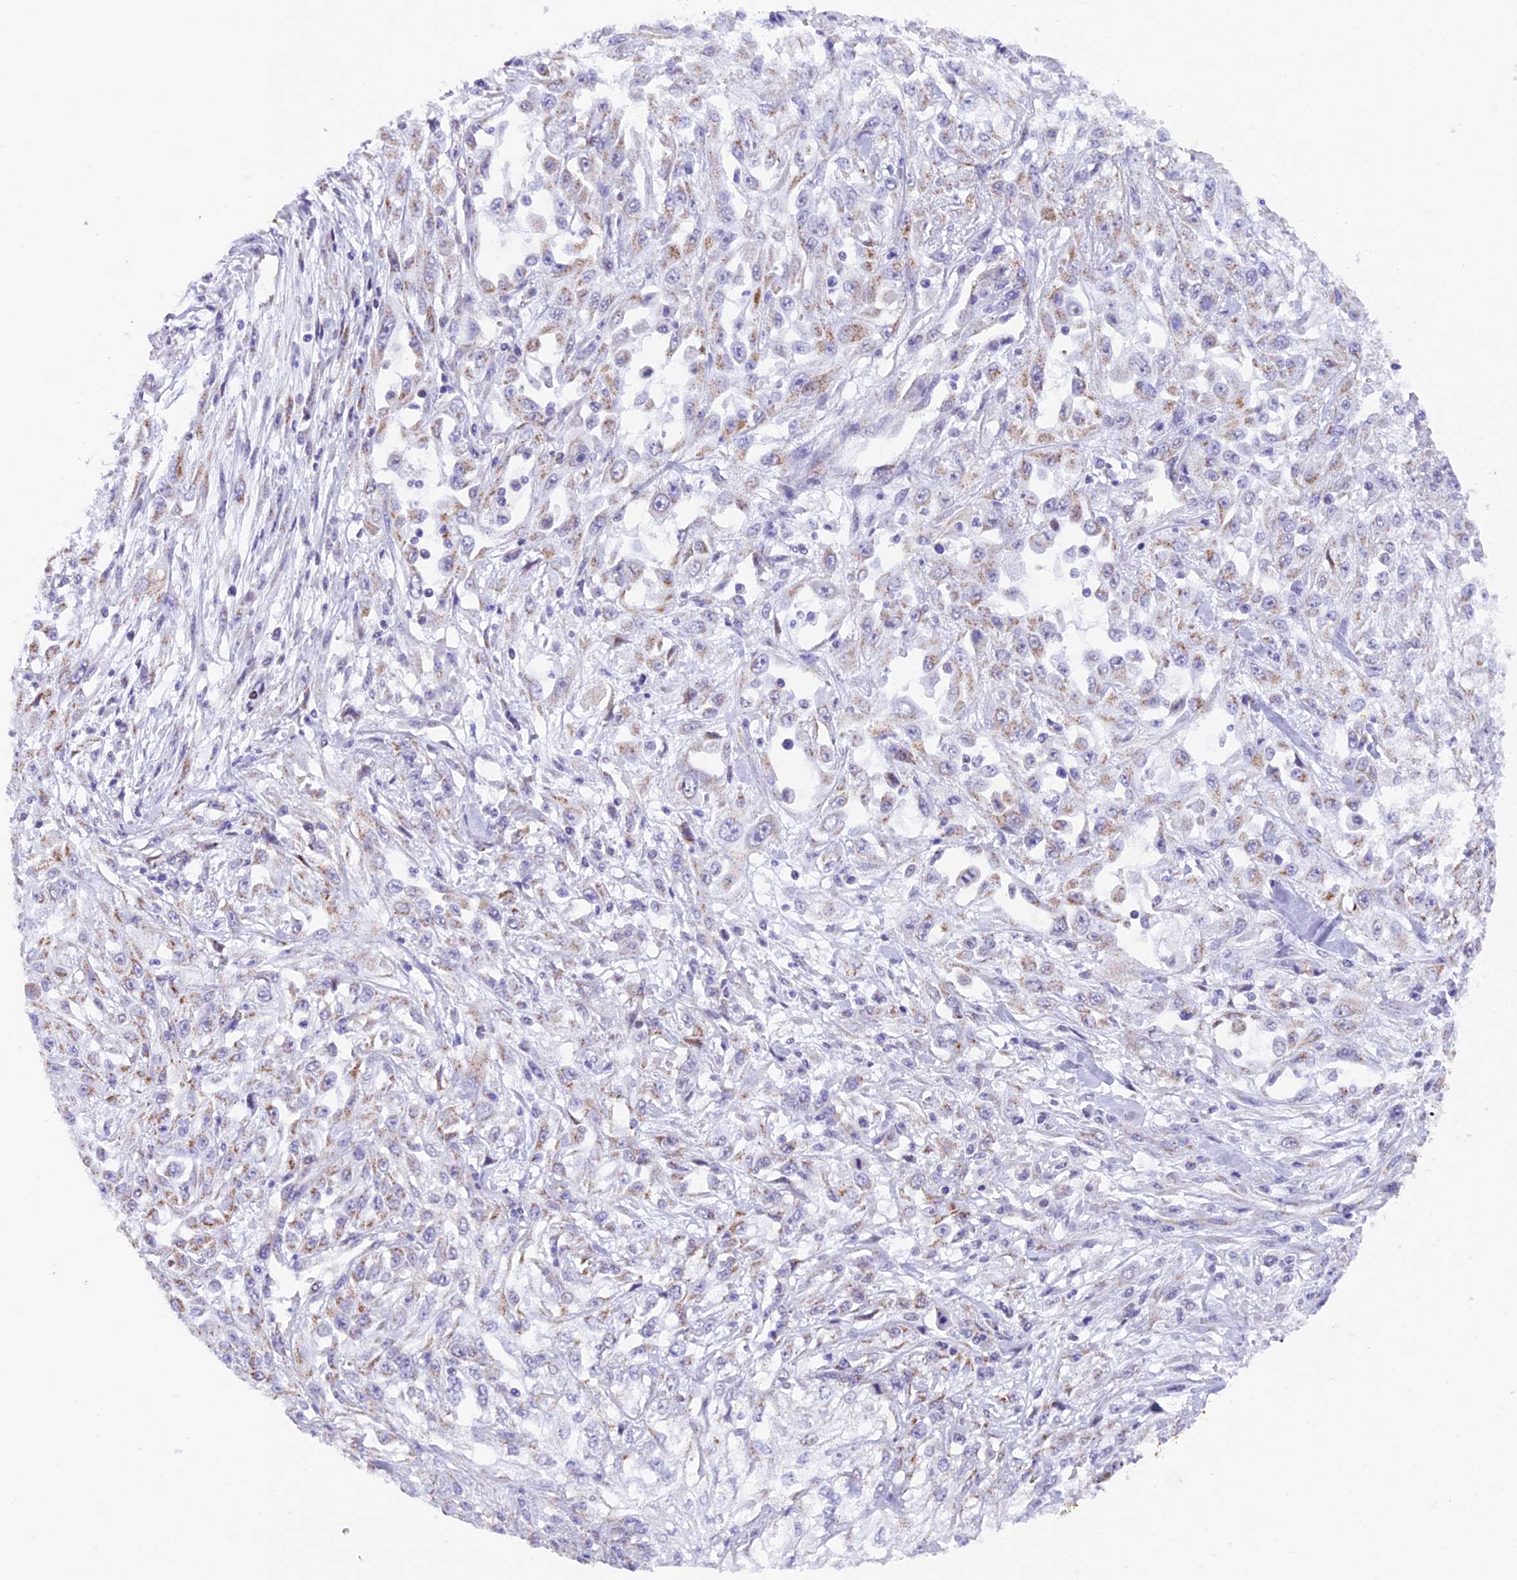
{"staining": {"intensity": "moderate", "quantity": "25%-75%", "location": "cytoplasmic/membranous"}, "tissue": "skin cancer", "cell_type": "Tumor cells", "image_type": "cancer", "snomed": [{"axis": "morphology", "description": "Squamous cell carcinoma, NOS"}, {"axis": "morphology", "description": "Squamous cell carcinoma, metastatic, NOS"}, {"axis": "topography", "description": "Skin"}, {"axis": "topography", "description": "Lymph node"}], "caption": "Skin cancer (squamous cell carcinoma) tissue exhibits moderate cytoplasmic/membranous positivity in approximately 25%-75% of tumor cells", "gene": "TFAM", "patient": {"sex": "male", "age": 75}}